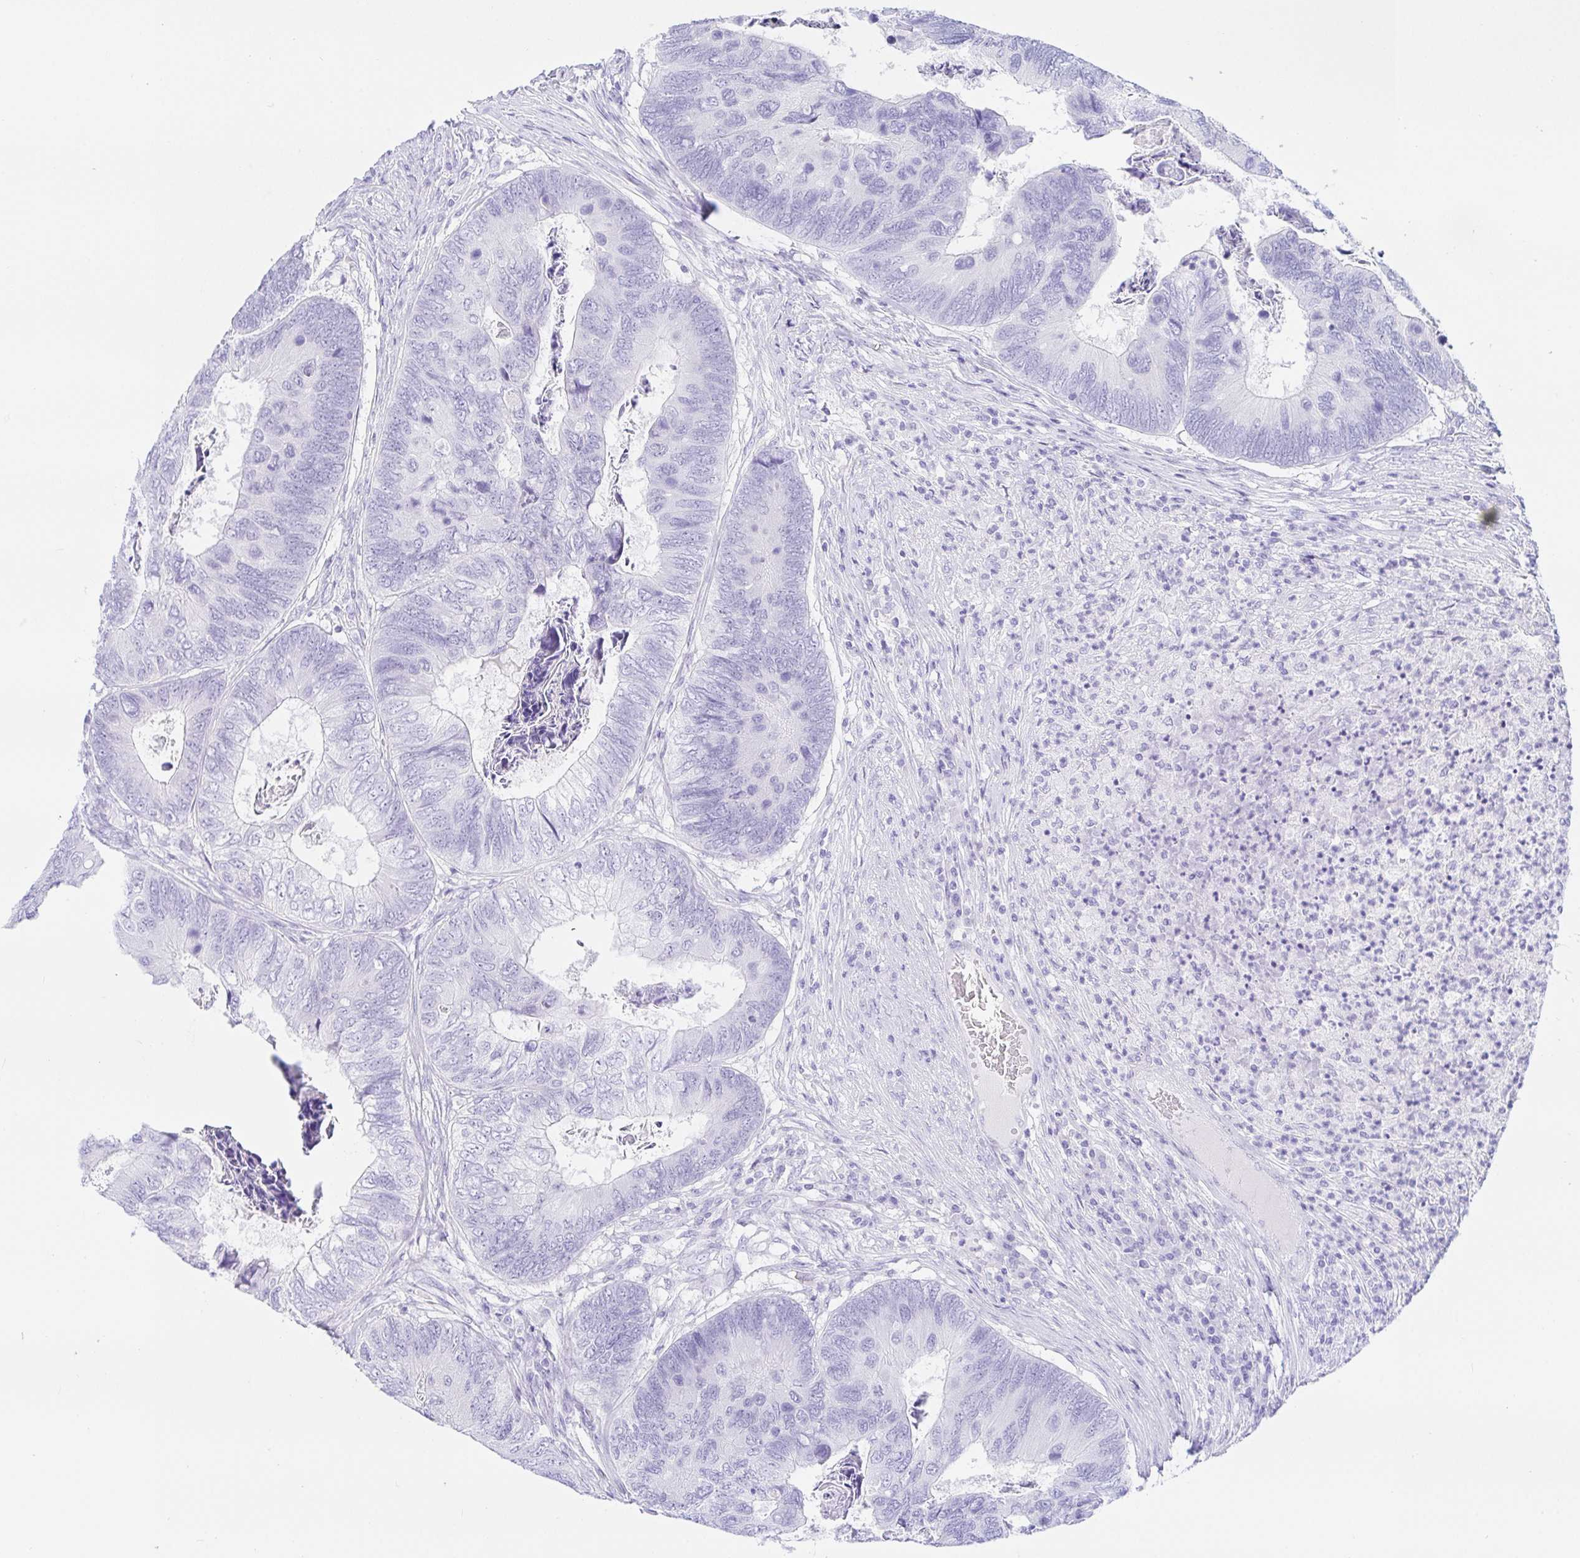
{"staining": {"intensity": "negative", "quantity": "none", "location": "none"}, "tissue": "colorectal cancer", "cell_type": "Tumor cells", "image_type": "cancer", "snomed": [{"axis": "morphology", "description": "Adenocarcinoma, NOS"}, {"axis": "topography", "description": "Colon"}], "caption": "This is a histopathology image of immunohistochemistry staining of colorectal cancer (adenocarcinoma), which shows no staining in tumor cells. (IHC, brightfield microscopy, high magnification).", "gene": "PAX8", "patient": {"sex": "female", "age": 67}}